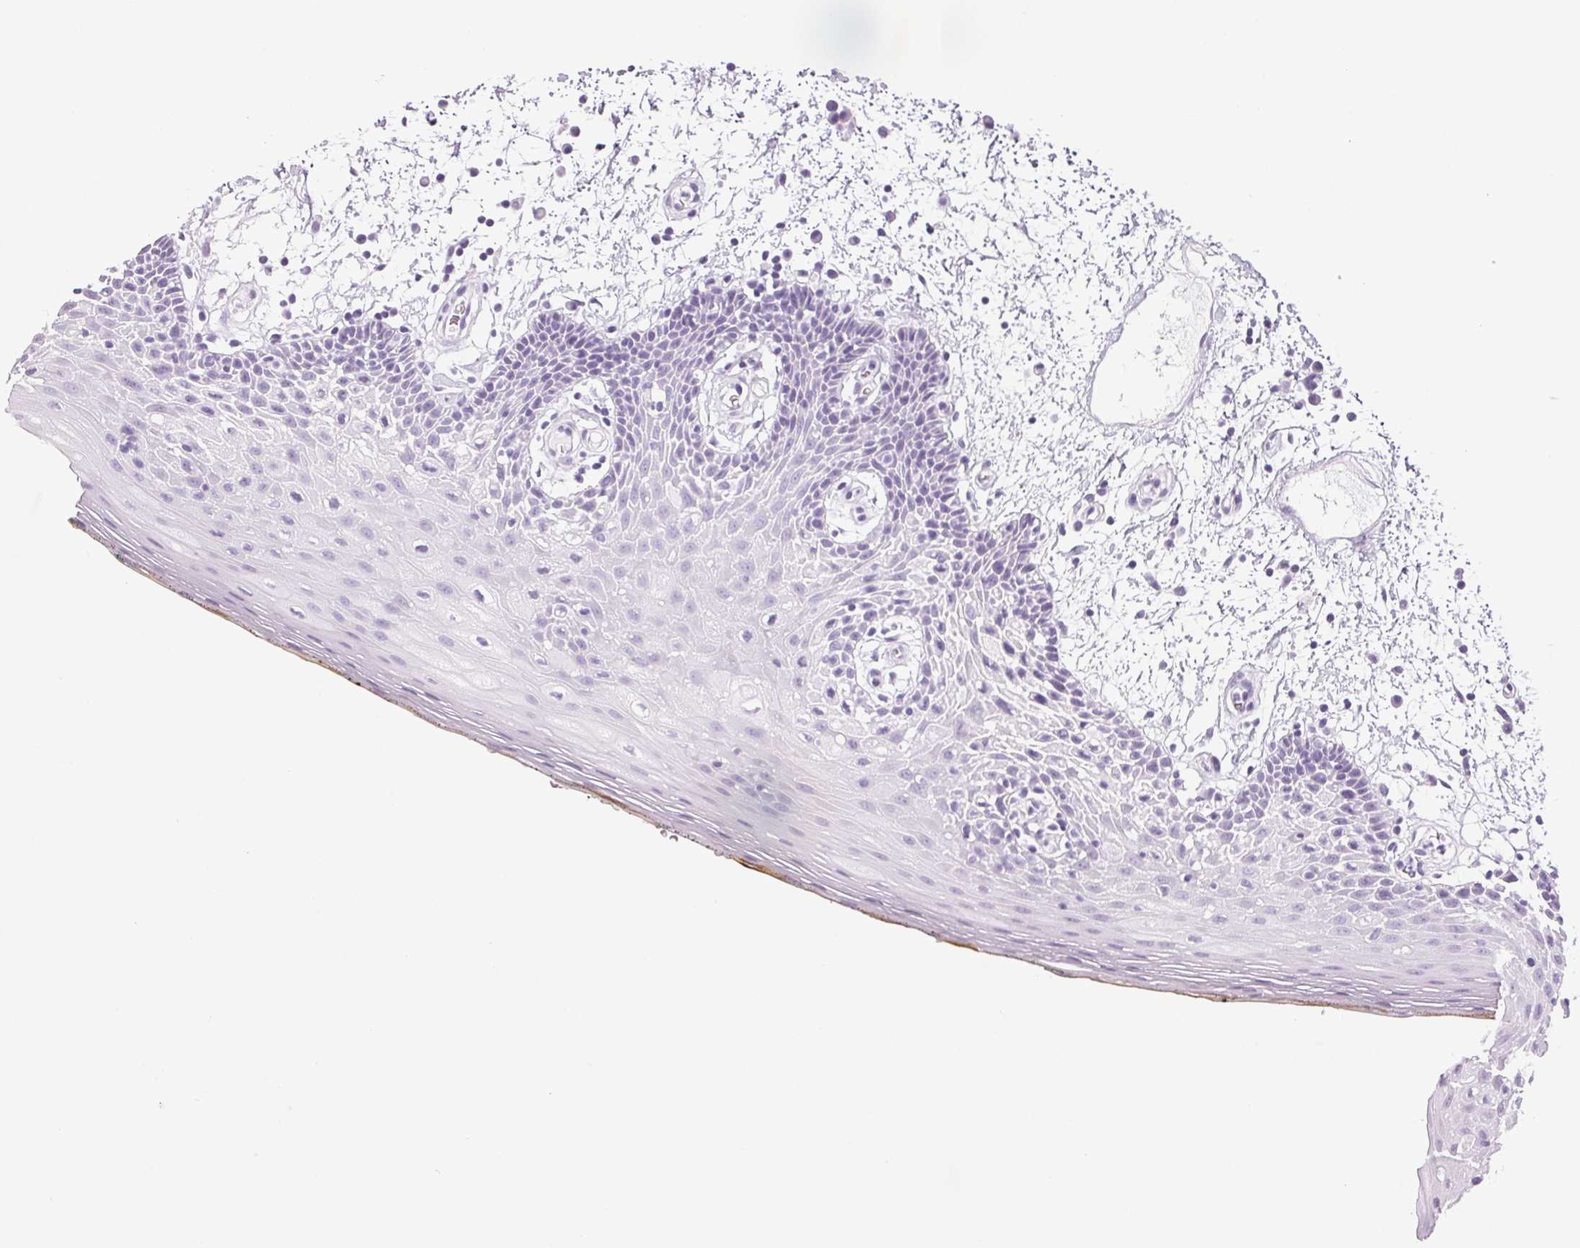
{"staining": {"intensity": "negative", "quantity": "none", "location": "none"}, "tissue": "oral mucosa", "cell_type": "Squamous epithelial cells", "image_type": "normal", "snomed": [{"axis": "morphology", "description": "Normal tissue, NOS"}, {"axis": "morphology", "description": "Squamous cell carcinoma, NOS"}, {"axis": "topography", "description": "Oral tissue"}, {"axis": "topography", "description": "Head-Neck"}], "caption": "Immunohistochemical staining of unremarkable oral mucosa exhibits no significant positivity in squamous epithelial cells.", "gene": "DNAJC6", "patient": {"sex": "male", "age": 52}}